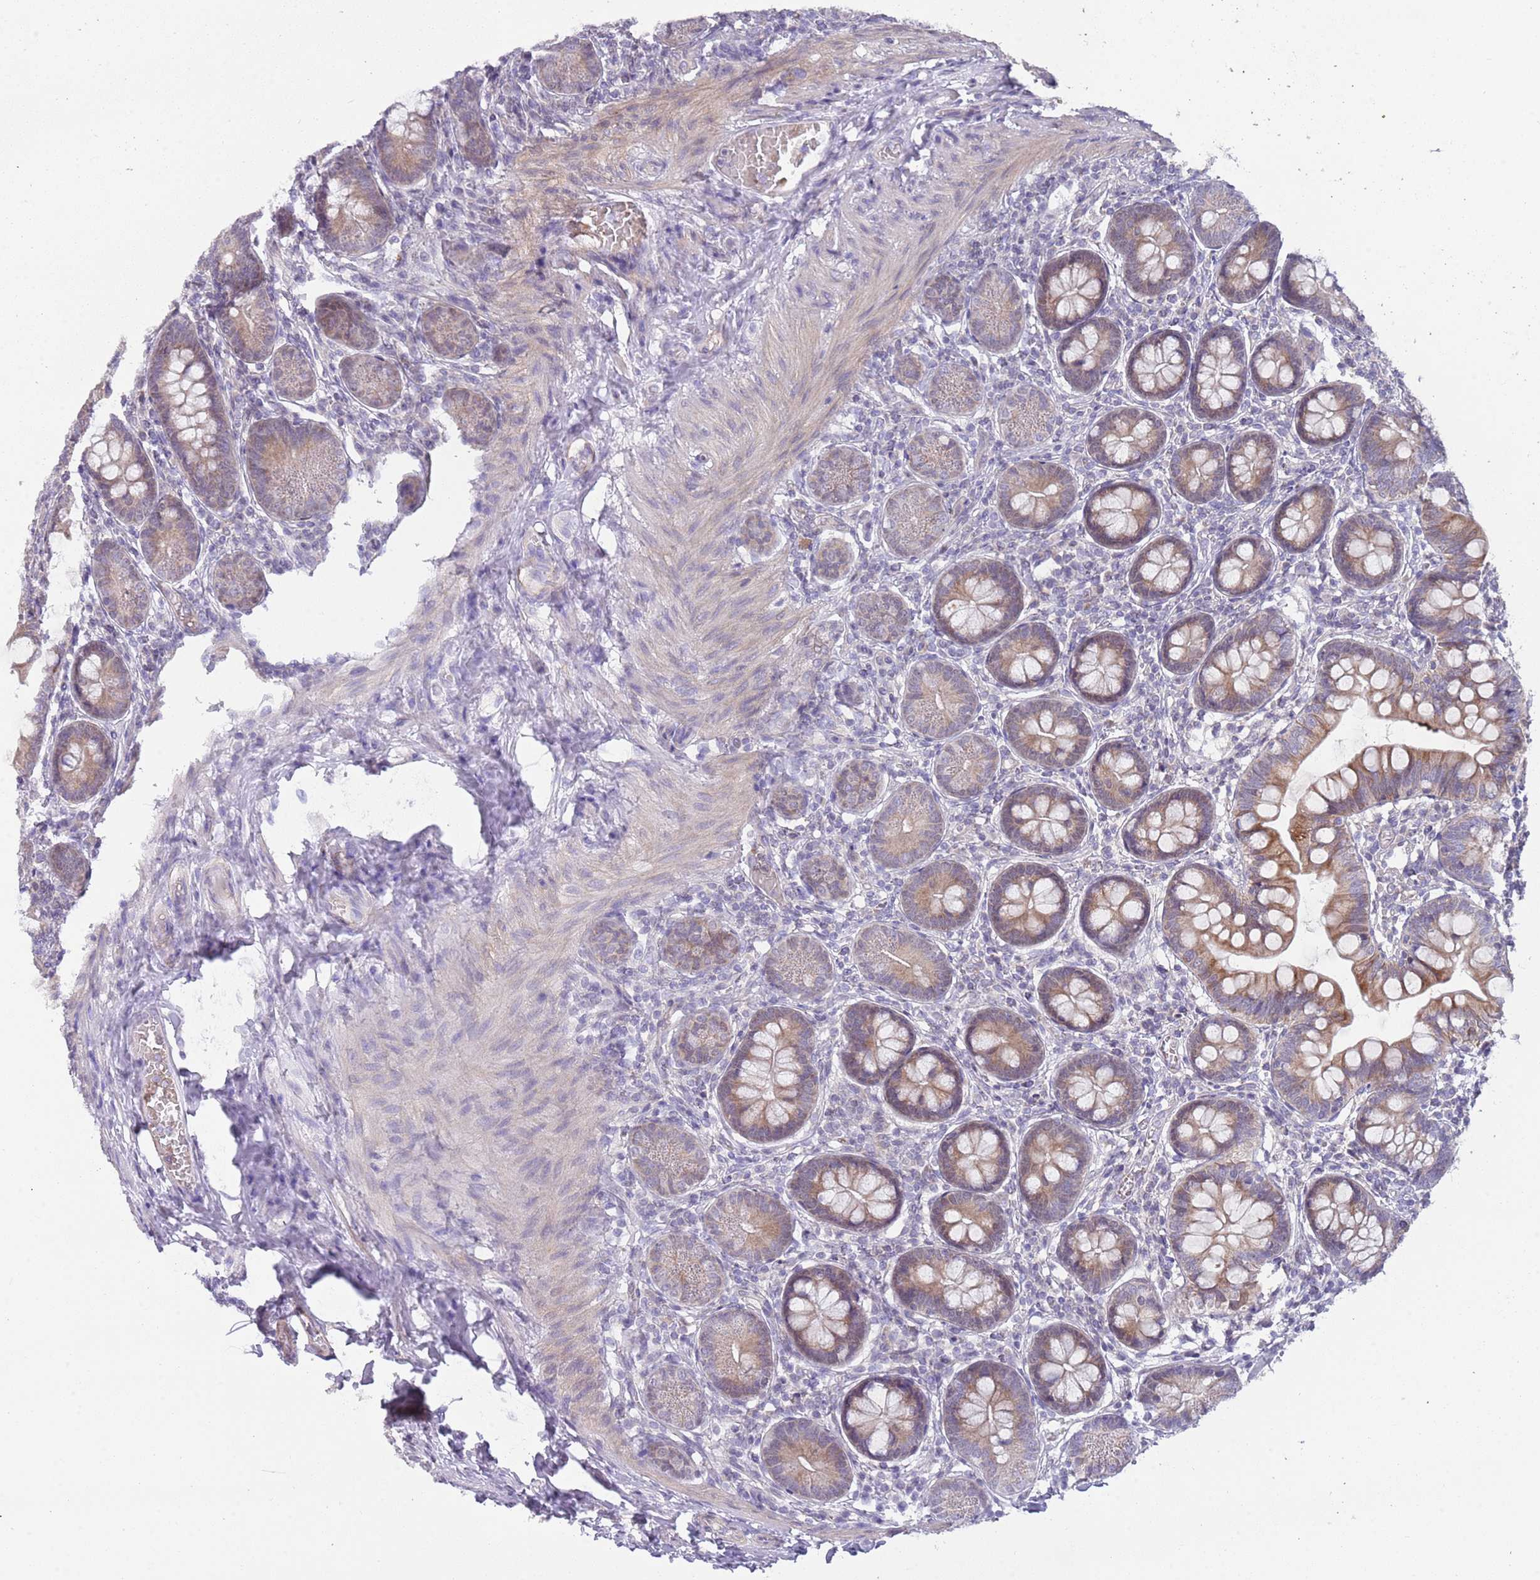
{"staining": {"intensity": "moderate", "quantity": "25%-75%", "location": "cytoplasmic/membranous"}, "tissue": "small intestine", "cell_type": "Glandular cells", "image_type": "normal", "snomed": [{"axis": "morphology", "description": "Normal tissue, NOS"}, {"axis": "topography", "description": "Small intestine"}], "caption": "Small intestine stained with DAB (3,3'-diaminobenzidine) immunohistochemistry demonstrates medium levels of moderate cytoplasmic/membranous expression in approximately 25%-75% of glandular cells. Nuclei are stained in blue.", "gene": "PRAC1", "patient": {"sex": "male", "age": 7}}